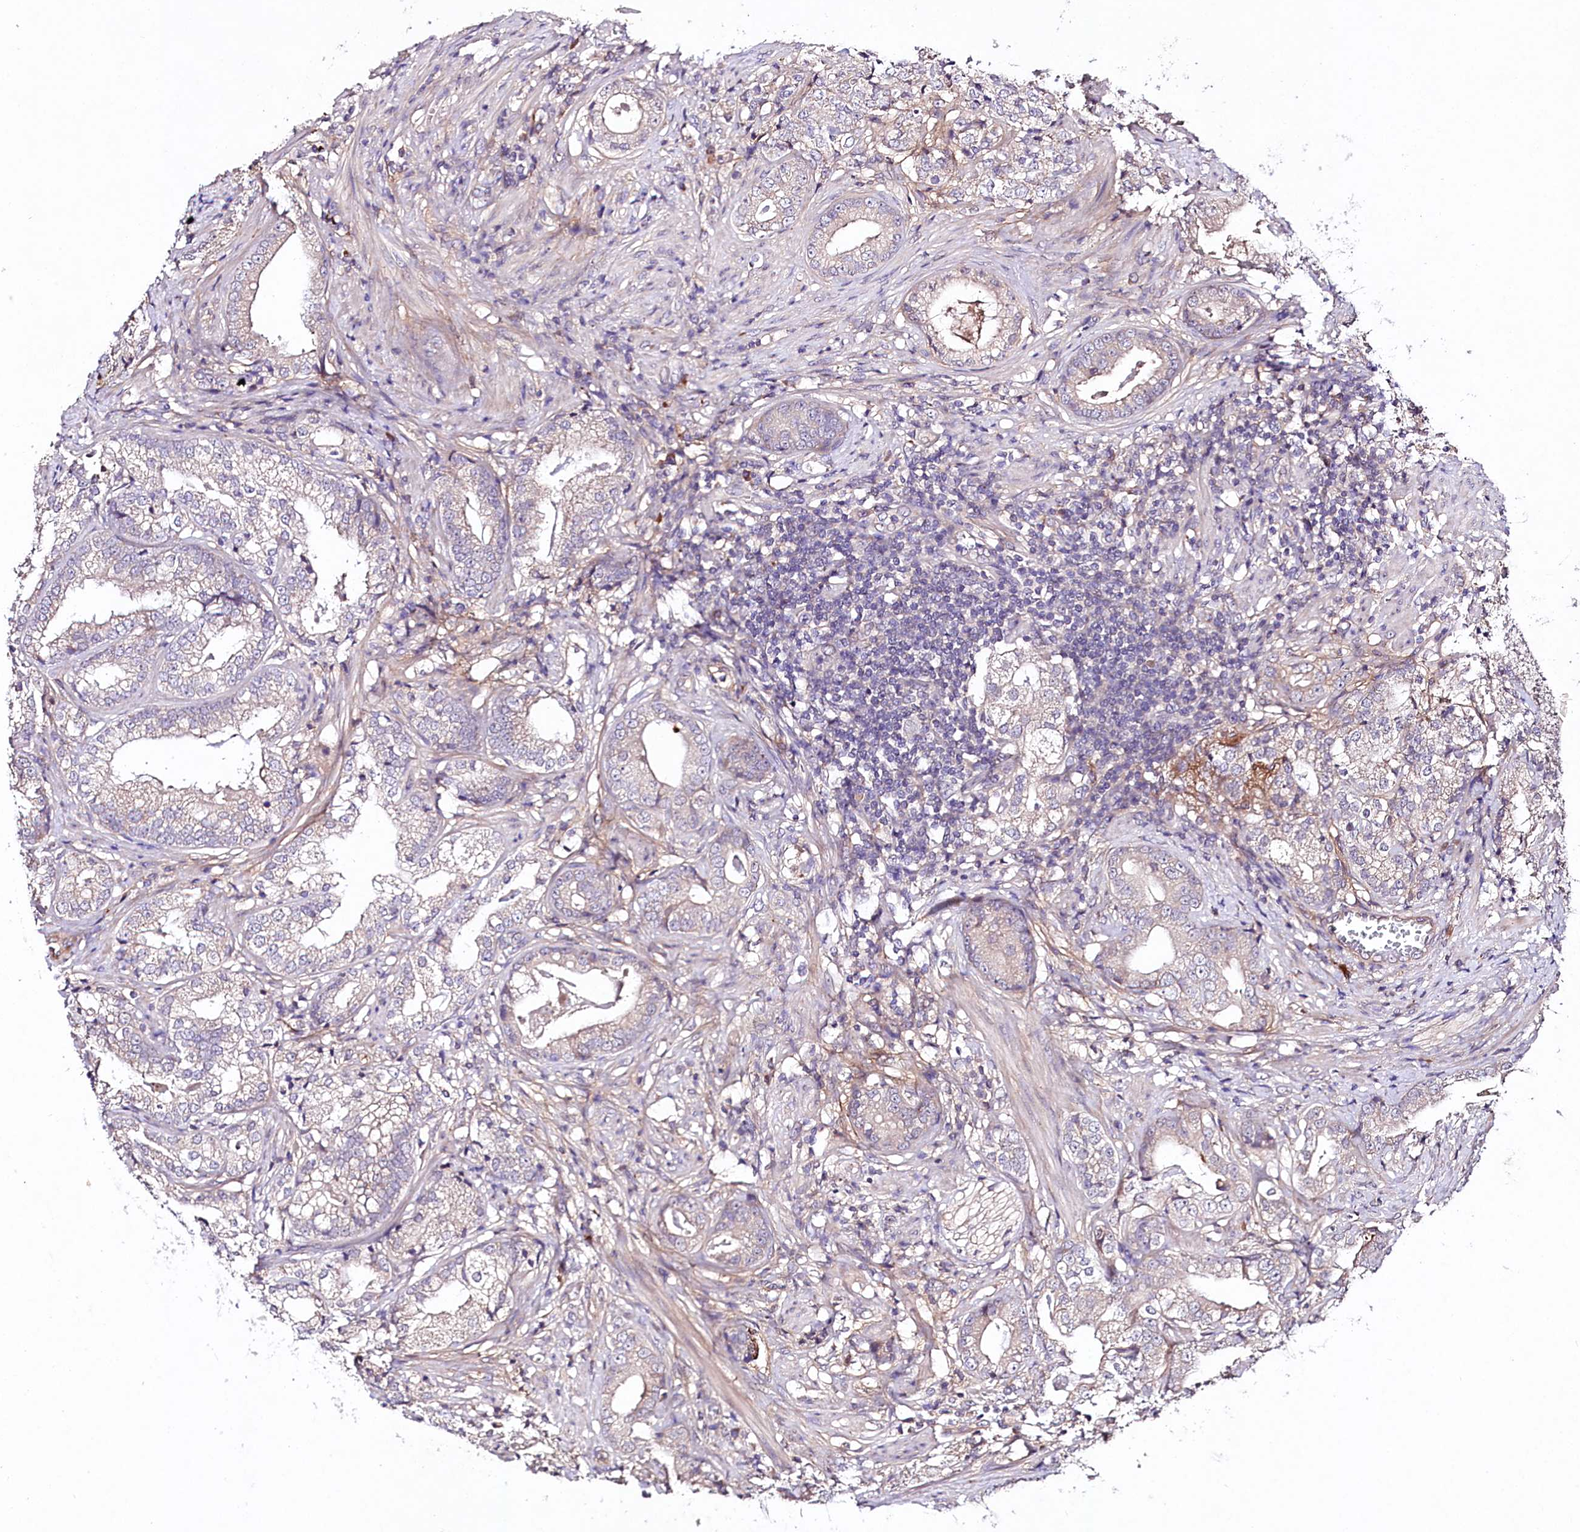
{"staining": {"intensity": "weak", "quantity": "<25%", "location": "cytoplasmic/membranous"}, "tissue": "prostate cancer", "cell_type": "Tumor cells", "image_type": "cancer", "snomed": [{"axis": "morphology", "description": "Adenocarcinoma, High grade"}, {"axis": "topography", "description": "Prostate"}], "caption": "High power microscopy micrograph of an immunohistochemistry micrograph of prostate high-grade adenocarcinoma, revealing no significant positivity in tumor cells.", "gene": "TNPO3", "patient": {"sex": "male", "age": 69}}